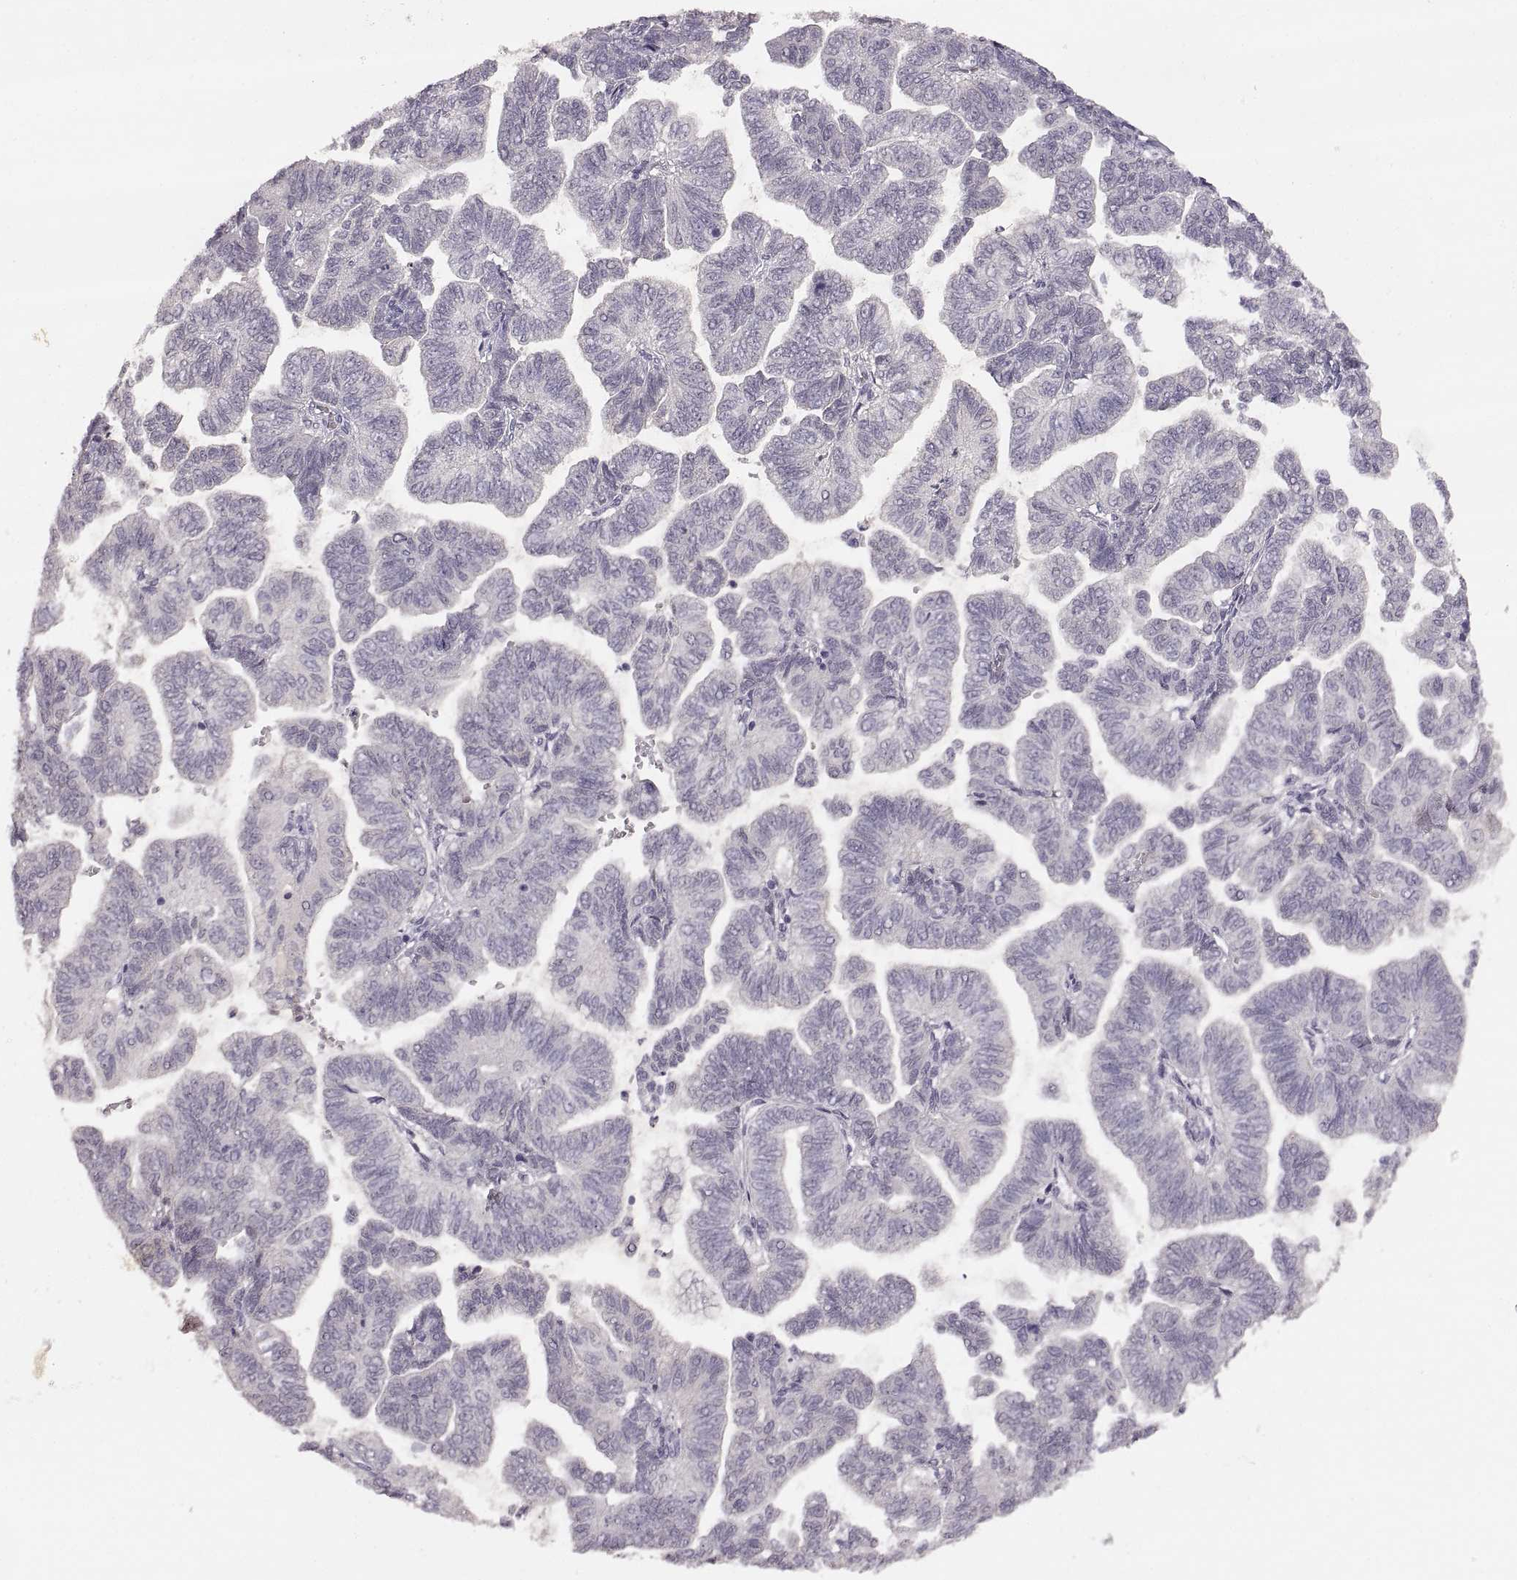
{"staining": {"intensity": "negative", "quantity": "none", "location": "none"}, "tissue": "stomach cancer", "cell_type": "Tumor cells", "image_type": "cancer", "snomed": [{"axis": "morphology", "description": "Adenocarcinoma, NOS"}, {"axis": "topography", "description": "Stomach"}], "caption": "High power microscopy histopathology image of an immunohistochemistry (IHC) histopathology image of stomach cancer, revealing no significant staining in tumor cells.", "gene": "CDH2", "patient": {"sex": "male", "age": 83}}